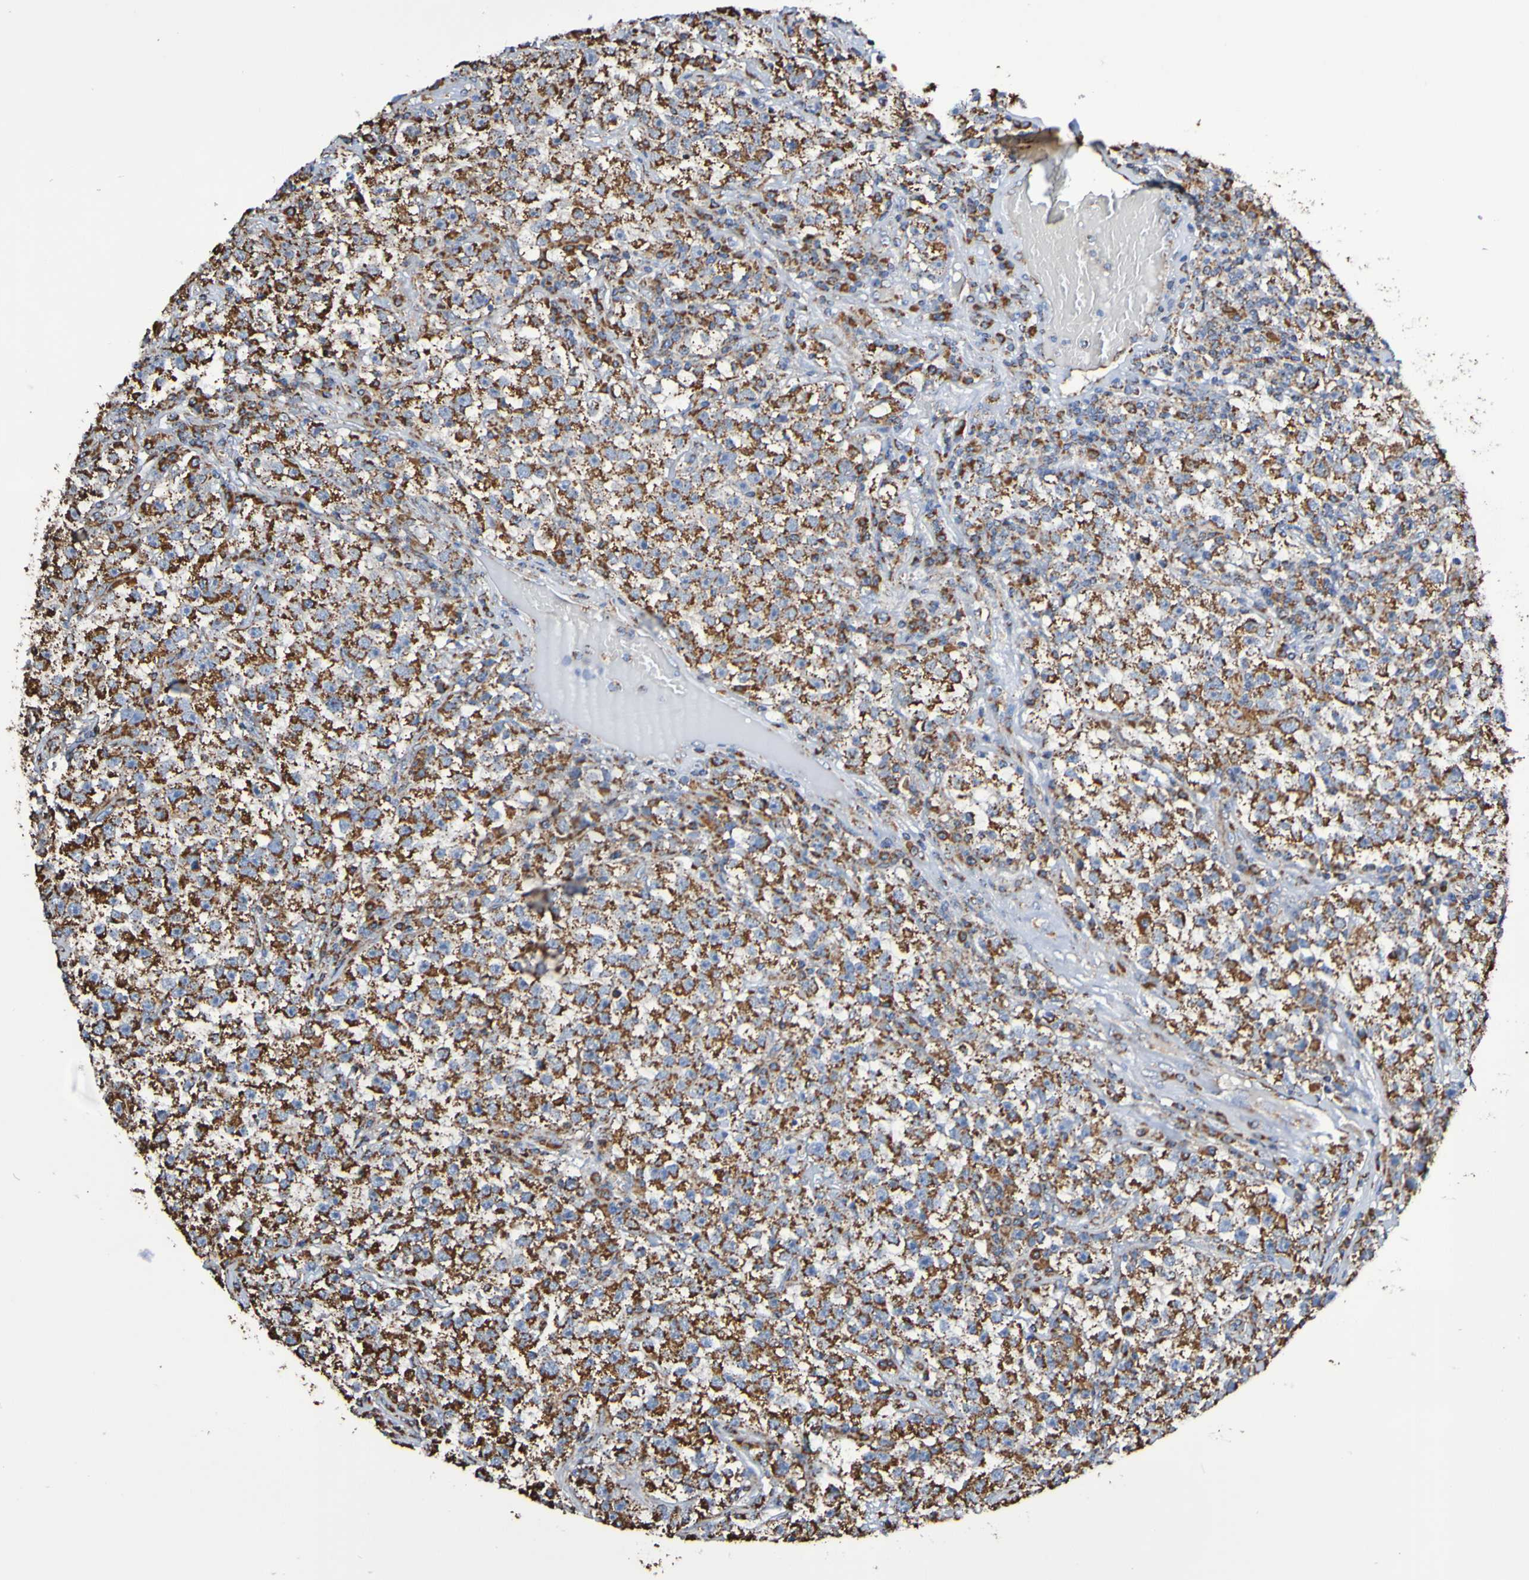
{"staining": {"intensity": "strong", "quantity": ">75%", "location": "cytoplasmic/membranous"}, "tissue": "testis cancer", "cell_type": "Tumor cells", "image_type": "cancer", "snomed": [{"axis": "morphology", "description": "Seminoma, NOS"}, {"axis": "topography", "description": "Testis"}], "caption": "A photomicrograph of human testis cancer stained for a protein reveals strong cytoplasmic/membranous brown staining in tumor cells.", "gene": "IL18R1", "patient": {"sex": "male", "age": 22}}